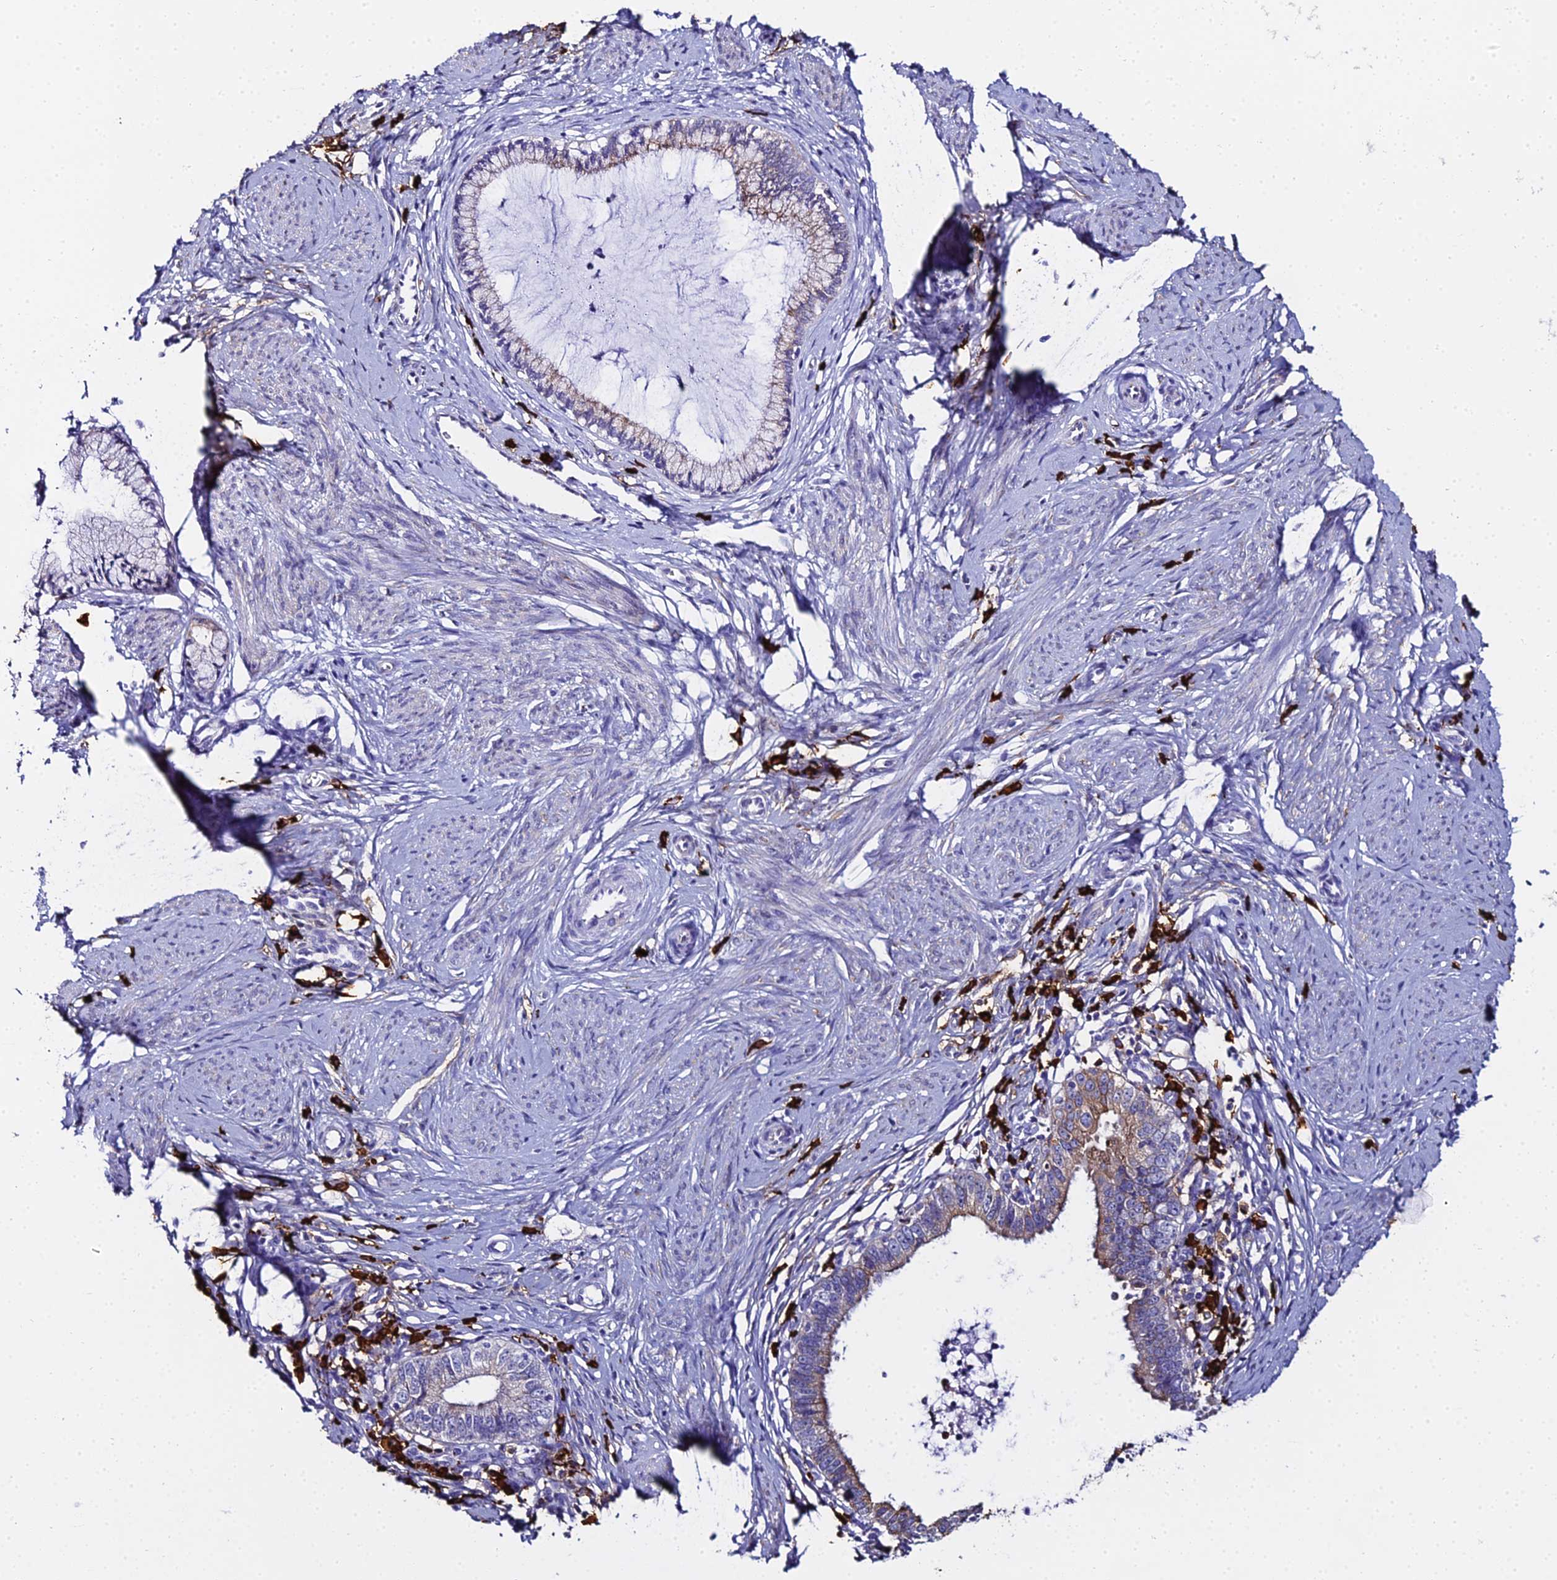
{"staining": {"intensity": "moderate", "quantity": "<25%", "location": "cytoplasmic/membranous"}, "tissue": "cervical cancer", "cell_type": "Tumor cells", "image_type": "cancer", "snomed": [{"axis": "morphology", "description": "Adenocarcinoma, NOS"}, {"axis": "topography", "description": "Cervix"}], "caption": "The micrograph shows staining of cervical cancer (adenocarcinoma), revealing moderate cytoplasmic/membranous protein staining (brown color) within tumor cells.", "gene": "TXNDC5", "patient": {"sex": "female", "age": 36}}